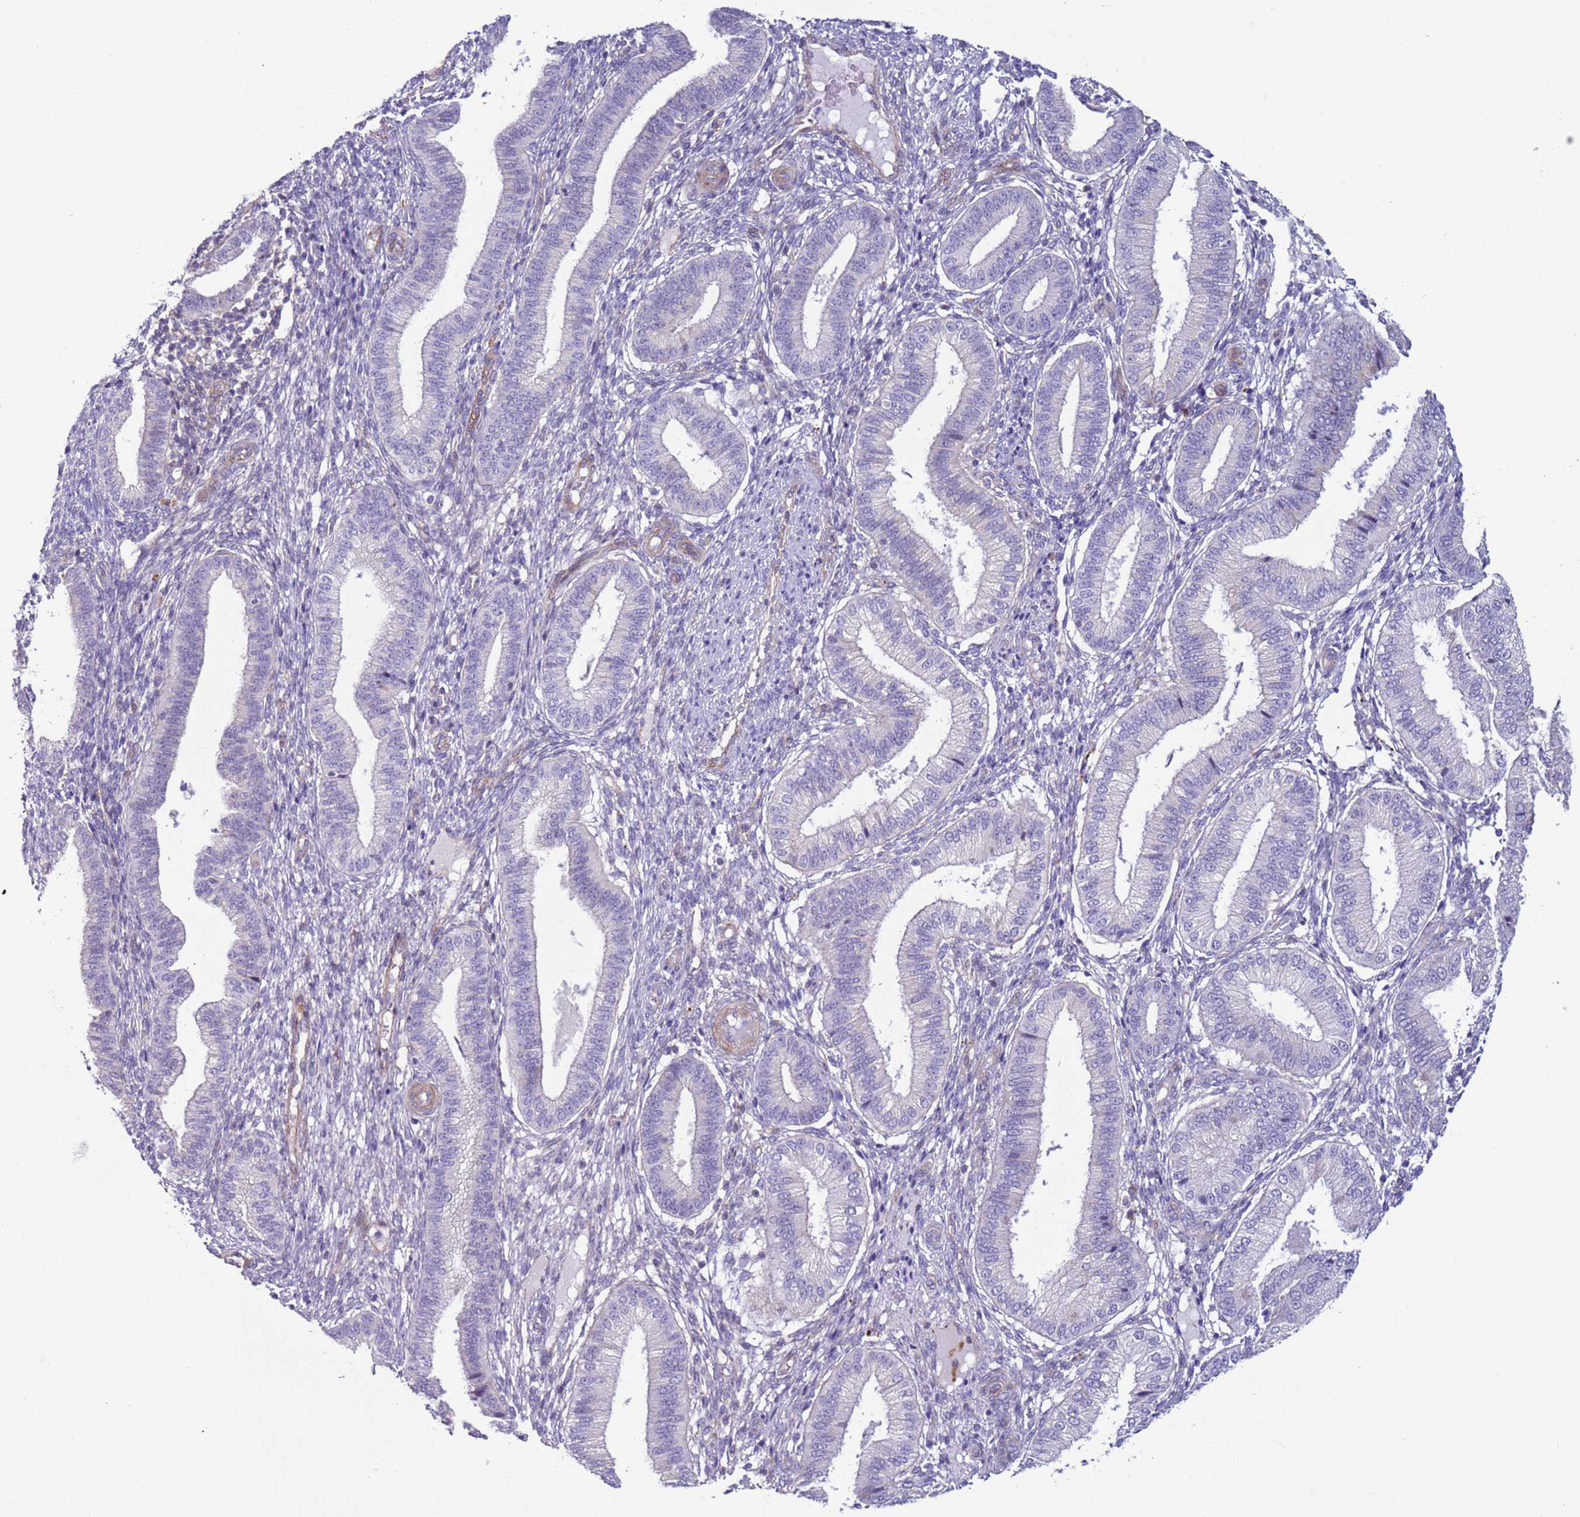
{"staining": {"intensity": "negative", "quantity": "none", "location": "none"}, "tissue": "endometrium", "cell_type": "Cells in endometrial stroma", "image_type": "normal", "snomed": [{"axis": "morphology", "description": "Normal tissue, NOS"}, {"axis": "topography", "description": "Endometrium"}], "caption": "The image displays no staining of cells in endometrial stroma in normal endometrium.", "gene": "HEATR1", "patient": {"sex": "female", "age": 39}}